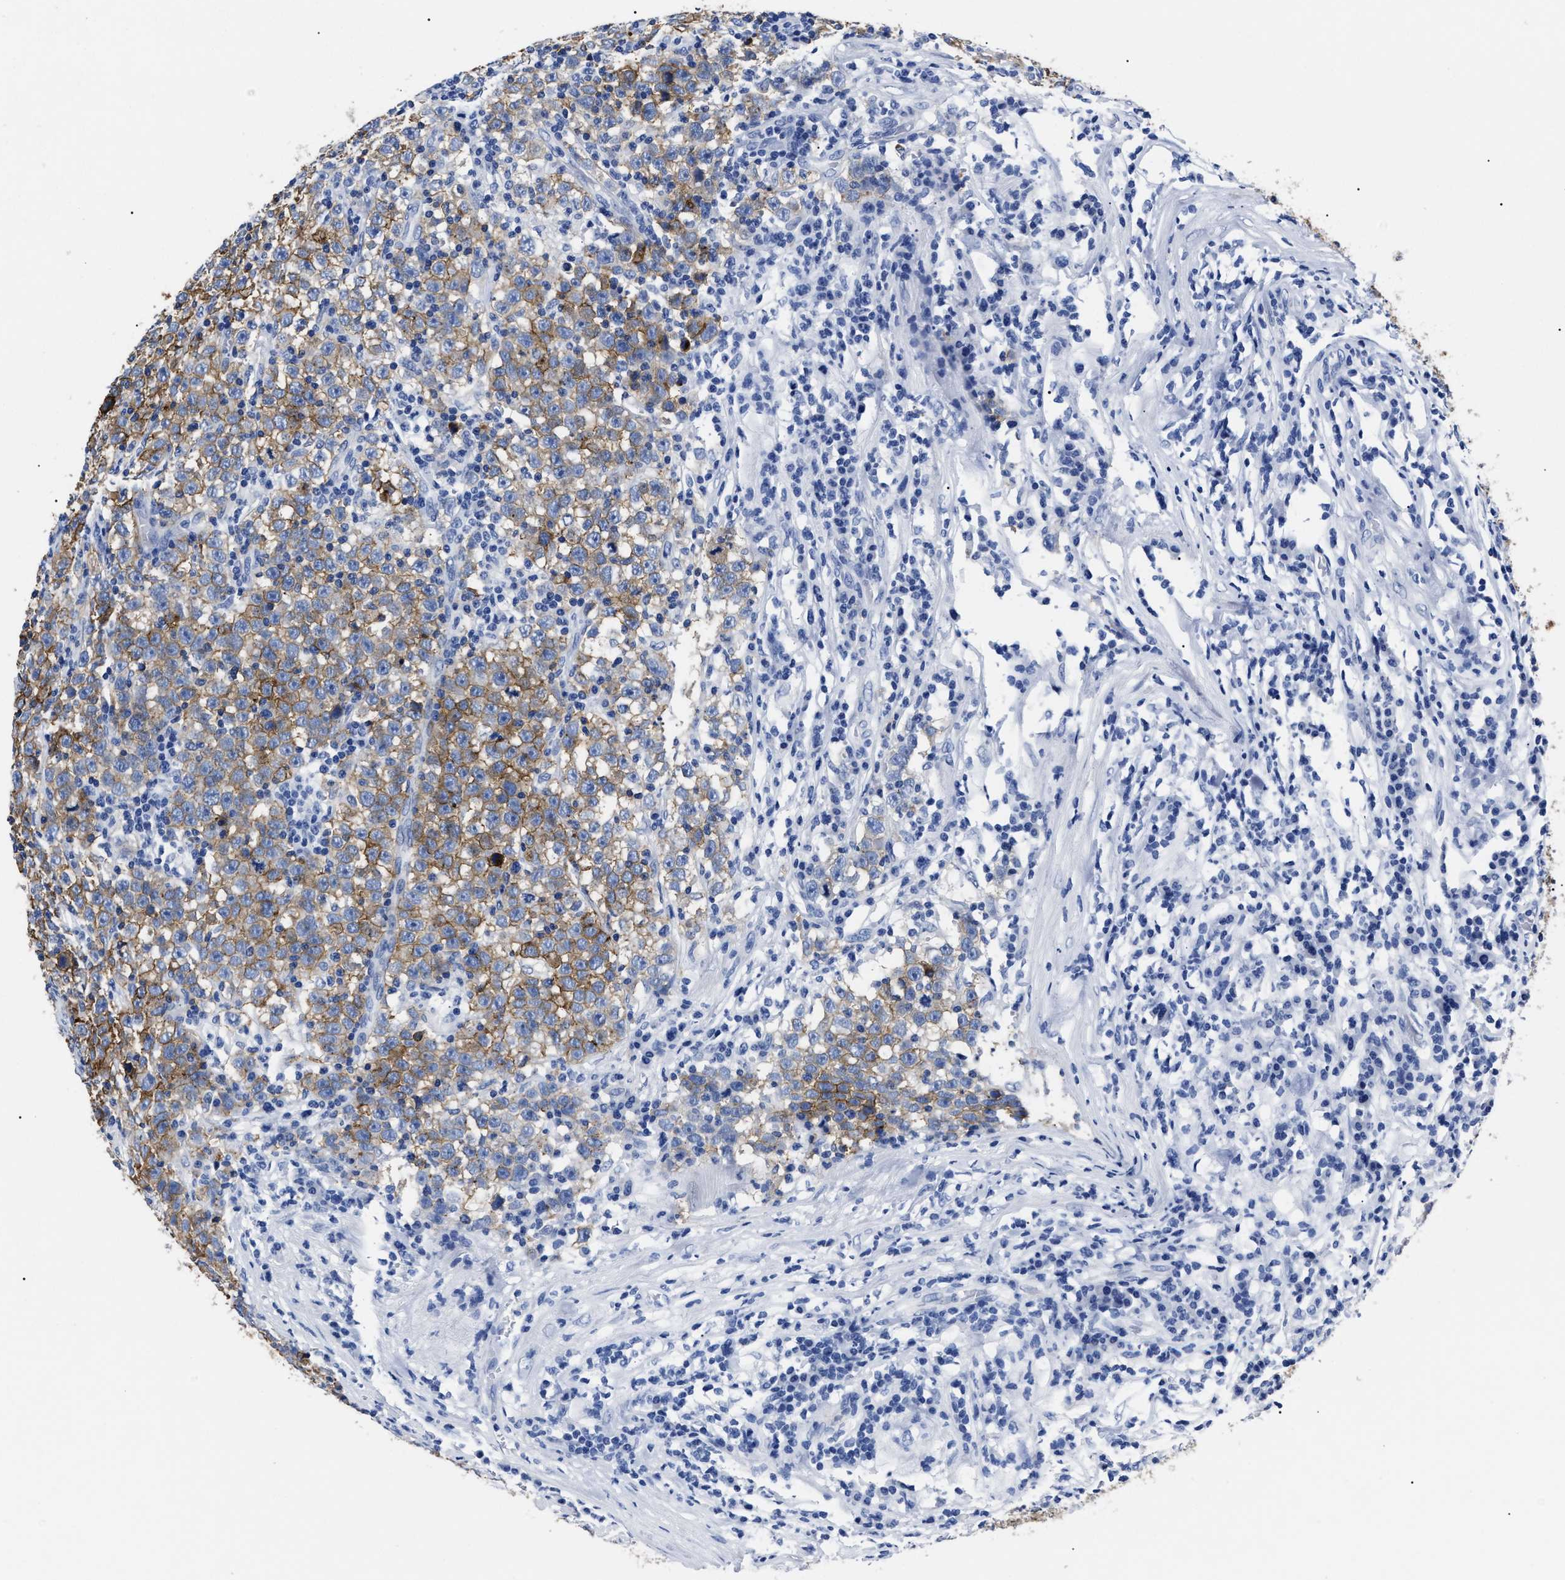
{"staining": {"intensity": "moderate", "quantity": ">75%", "location": "cytoplasmic/membranous"}, "tissue": "testis cancer", "cell_type": "Tumor cells", "image_type": "cancer", "snomed": [{"axis": "morphology", "description": "Seminoma, NOS"}, {"axis": "topography", "description": "Testis"}], "caption": "There is medium levels of moderate cytoplasmic/membranous positivity in tumor cells of testis cancer (seminoma), as demonstrated by immunohistochemical staining (brown color).", "gene": "ALPG", "patient": {"sex": "male", "age": 43}}